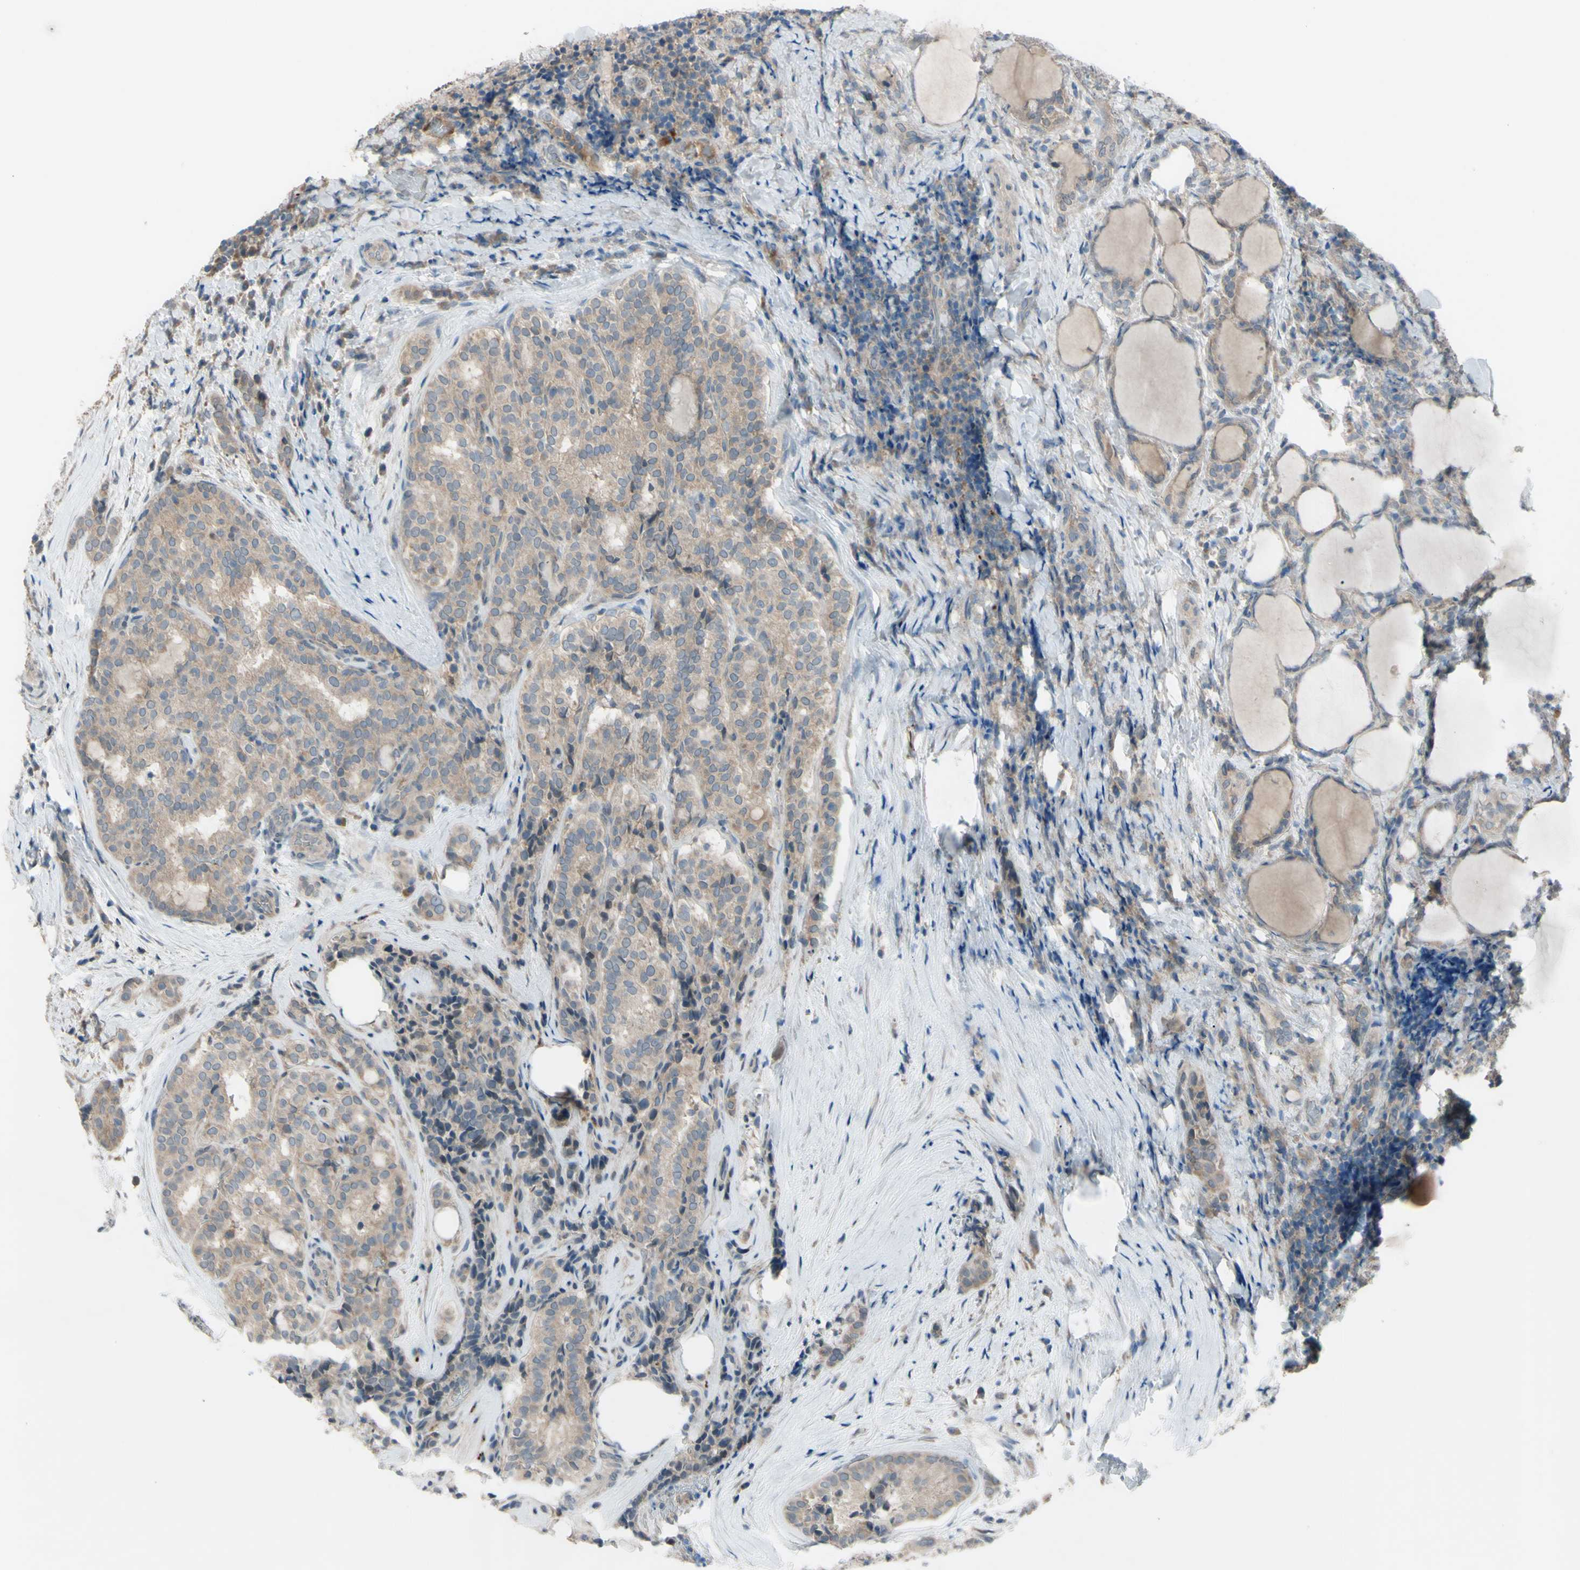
{"staining": {"intensity": "weak", "quantity": ">75%", "location": "cytoplasmic/membranous"}, "tissue": "thyroid cancer", "cell_type": "Tumor cells", "image_type": "cancer", "snomed": [{"axis": "morphology", "description": "Normal tissue, NOS"}, {"axis": "morphology", "description": "Papillary adenocarcinoma, NOS"}, {"axis": "topography", "description": "Thyroid gland"}], "caption": "Immunohistochemistry (IHC) image of human thyroid cancer stained for a protein (brown), which reveals low levels of weak cytoplasmic/membranous staining in about >75% of tumor cells.", "gene": "AFP", "patient": {"sex": "female", "age": 30}}